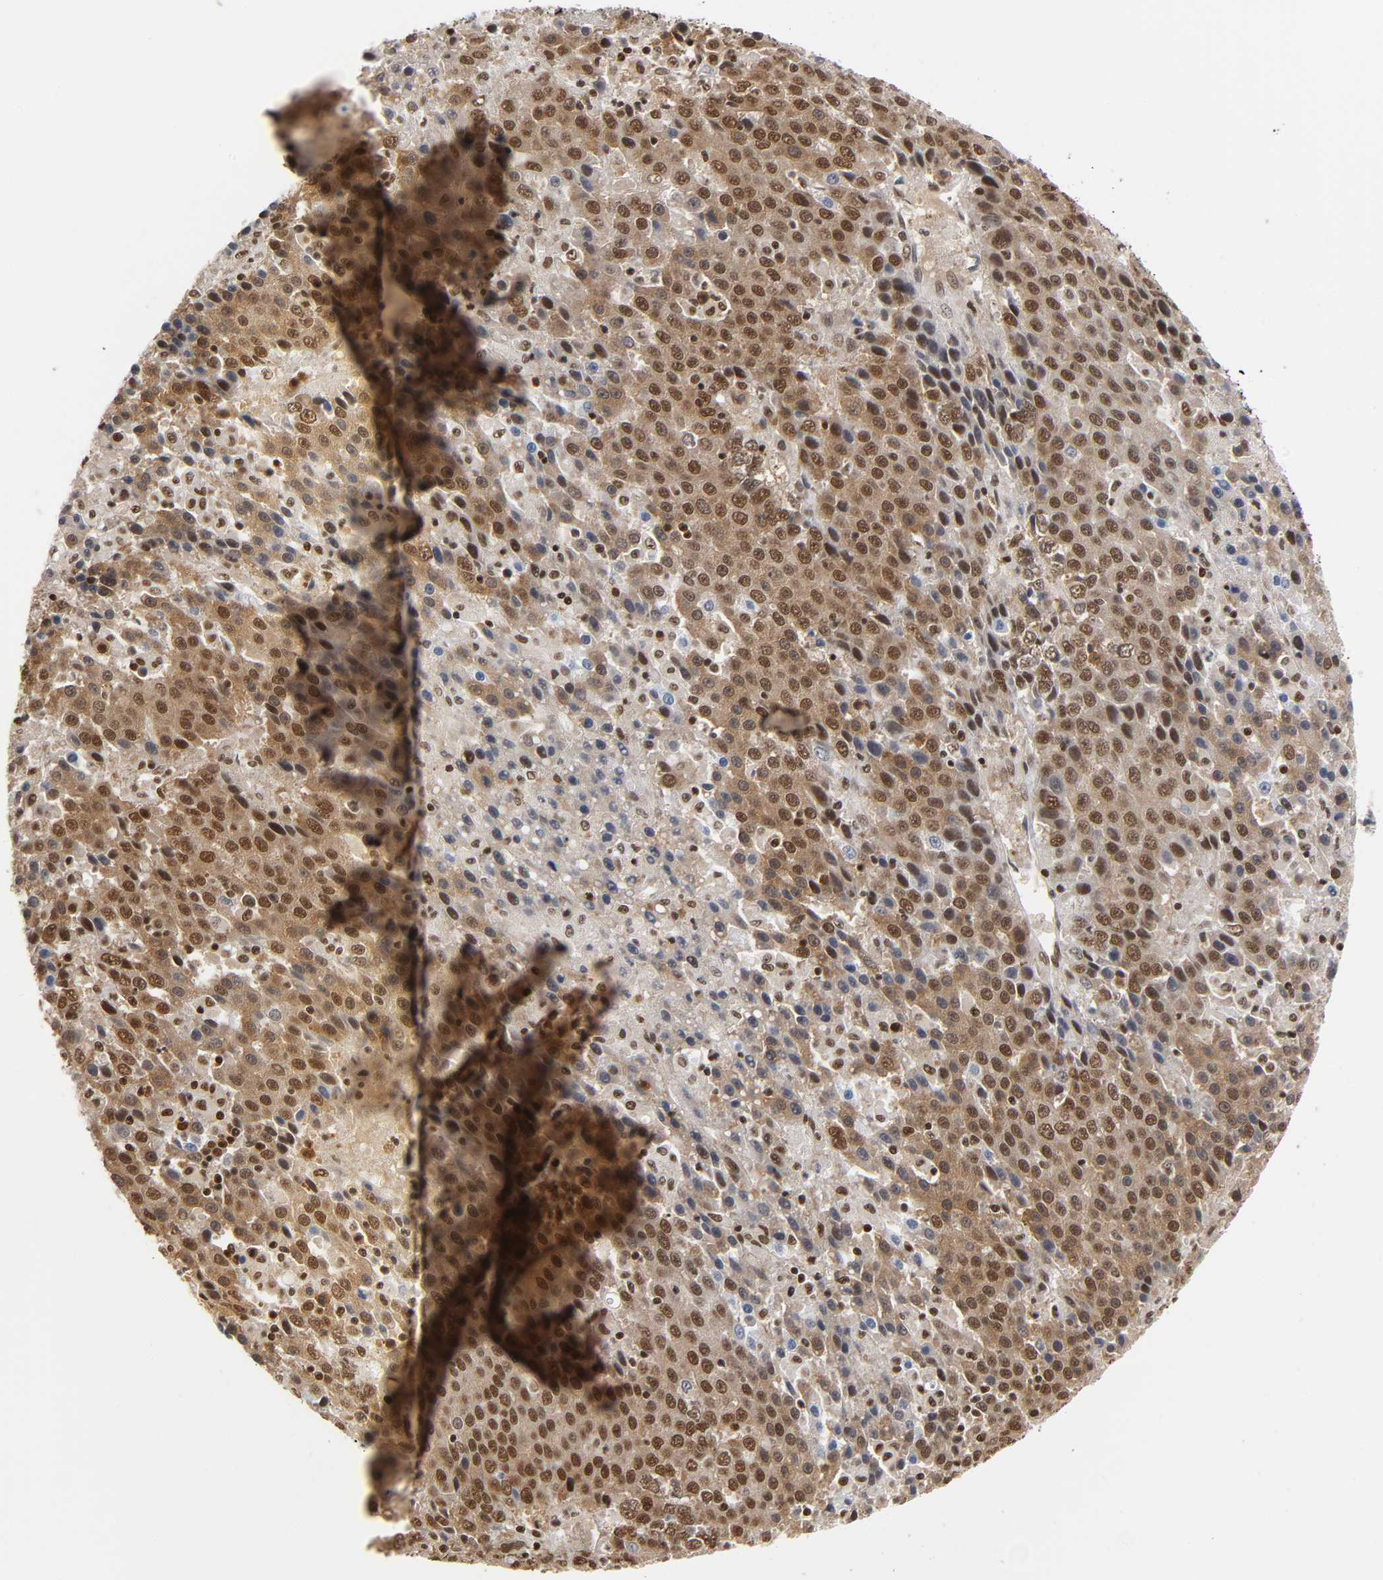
{"staining": {"intensity": "moderate", "quantity": "25%-75%", "location": "nuclear"}, "tissue": "liver cancer", "cell_type": "Tumor cells", "image_type": "cancer", "snomed": [{"axis": "morphology", "description": "Carcinoma, Hepatocellular, NOS"}, {"axis": "topography", "description": "Liver"}], "caption": "High-power microscopy captured an immunohistochemistry (IHC) histopathology image of liver cancer (hepatocellular carcinoma), revealing moderate nuclear expression in about 25%-75% of tumor cells.", "gene": "ILKAP", "patient": {"sex": "female", "age": 53}}